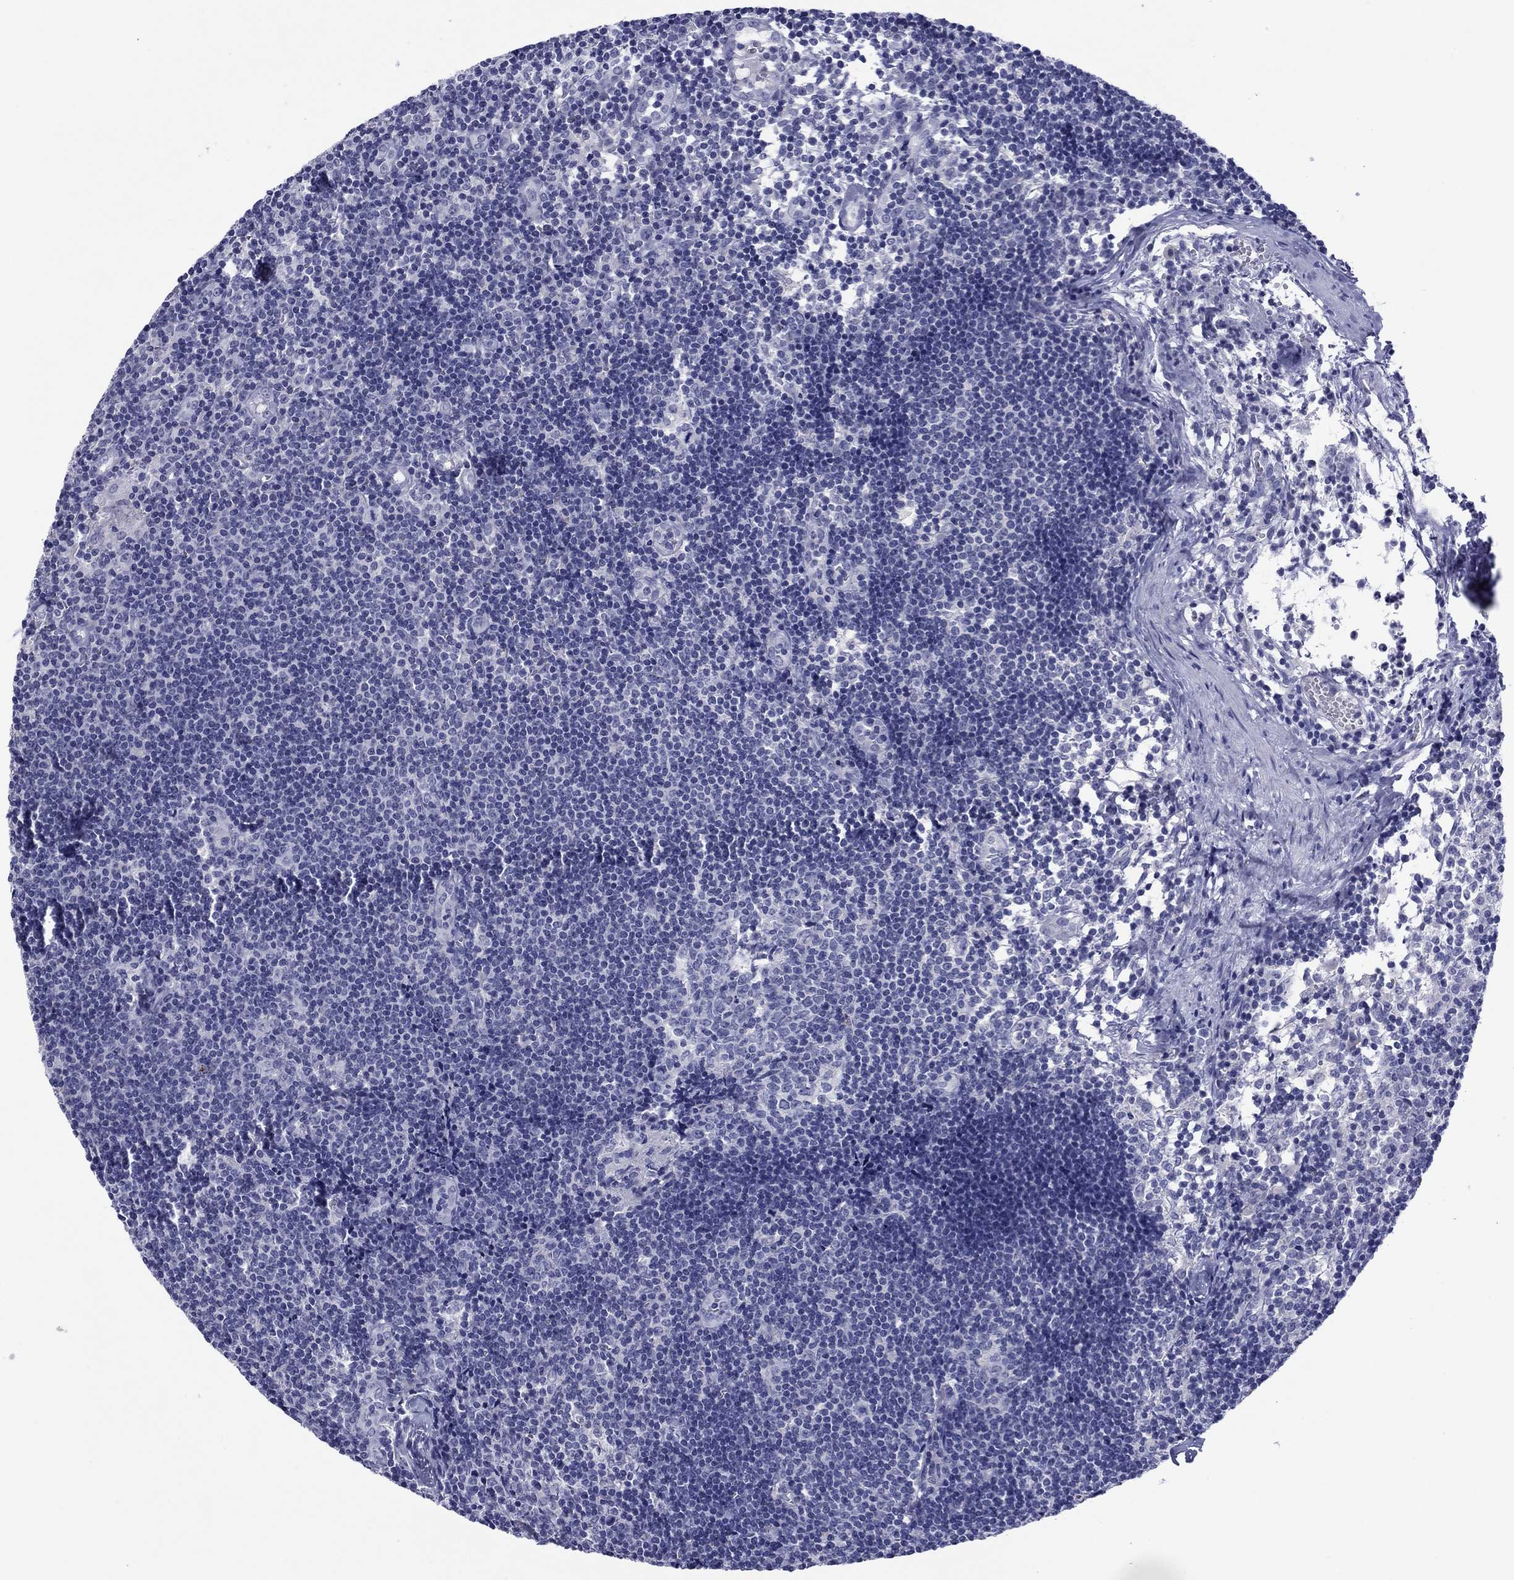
{"staining": {"intensity": "negative", "quantity": "none", "location": "none"}, "tissue": "lymph node", "cell_type": "Germinal center cells", "image_type": "normal", "snomed": [{"axis": "morphology", "description": "Normal tissue, NOS"}, {"axis": "topography", "description": "Lymph node"}], "caption": "Protein analysis of unremarkable lymph node displays no significant expression in germinal center cells. Nuclei are stained in blue.", "gene": "TCFL5", "patient": {"sex": "female", "age": 52}}